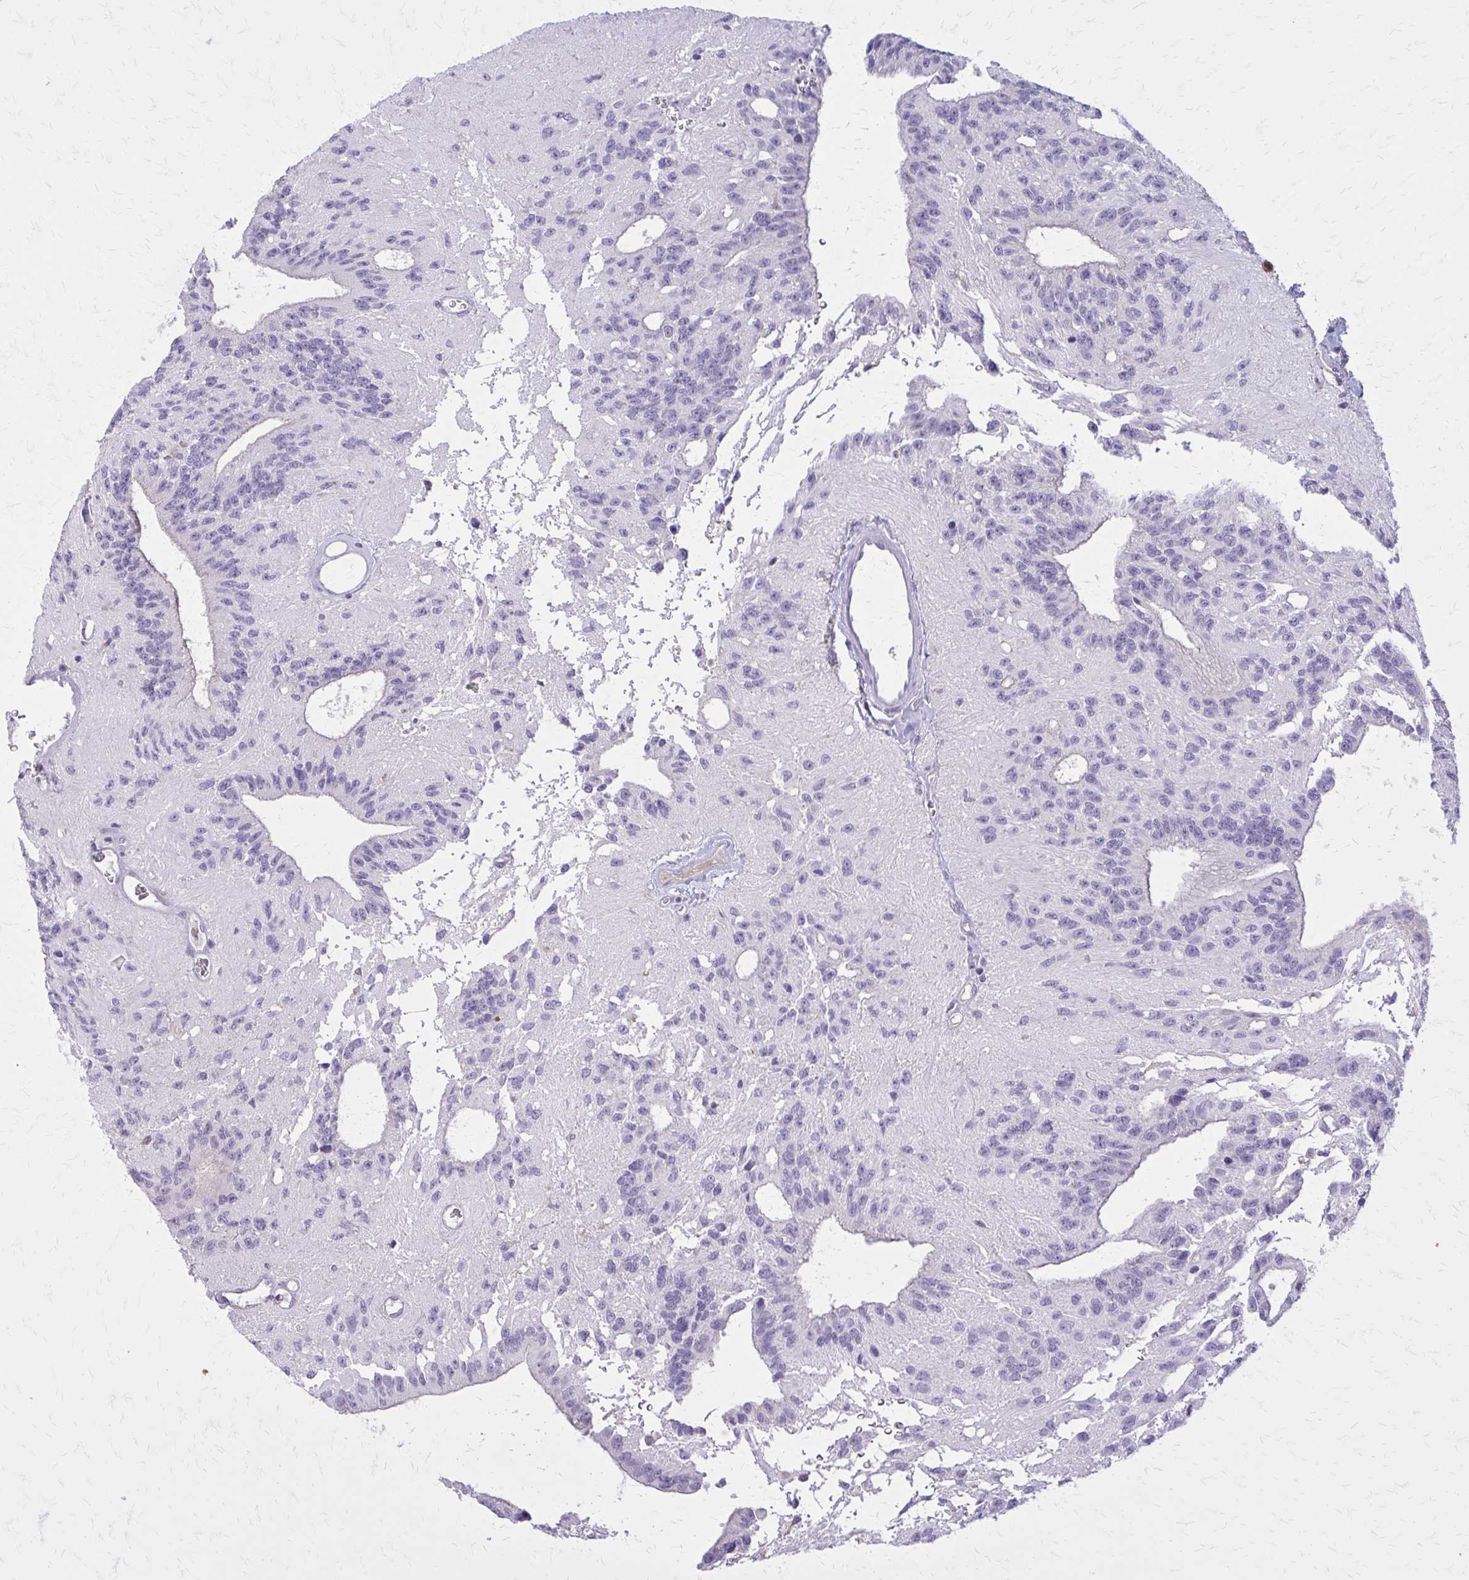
{"staining": {"intensity": "negative", "quantity": "none", "location": "none"}, "tissue": "glioma", "cell_type": "Tumor cells", "image_type": "cancer", "snomed": [{"axis": "morphology", "description": "Glioma, malignant, Low grade"}, {"axis": "topography", "description": "Brain"}], "caption": "An immunohistochemistry (IHC) image of malignant glioma (low-grade) is shown. There is no staining in tumor cells of malignant glioma (low-grade).", "gene": "NRBF2", "patient": {"sex": "male", "age": 31}}